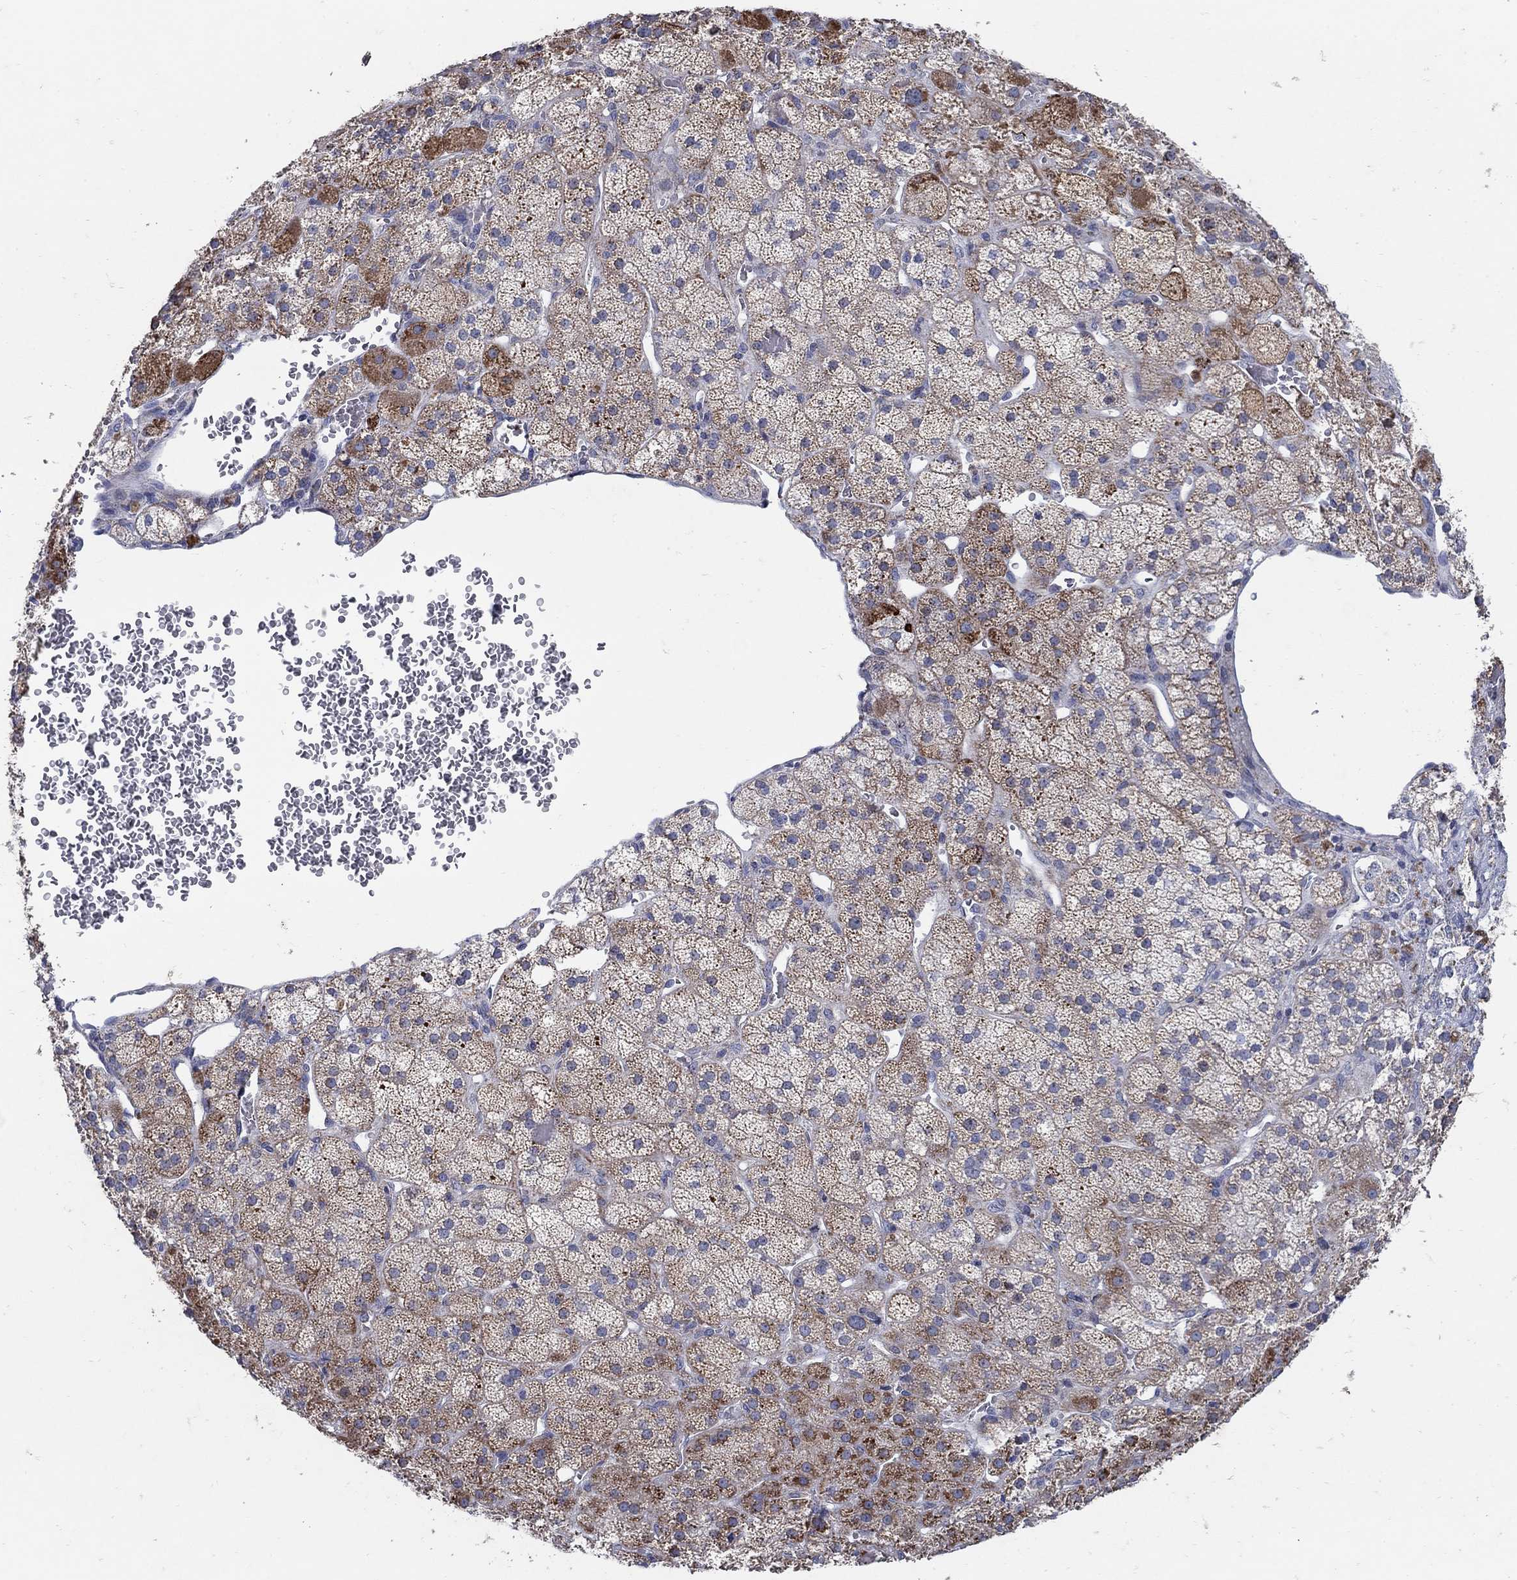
{"staining": {"intensity": "strong", "quantity": "<25%", "location": "cytoplasmic/membranous"}, "tissue": "adrenal gland", "cell_type": "Glandular cells", "image_type": "normal", "snomed": [{"axis": "morphology", "description": "Normal tissue, NOS"}, {"axis": "topography", "description": "Adrenal gland"}], "caption": "Protein expression analysis of unremarkable adrenal gland reveals strong cytoplasmic/membranous staining in about <25% of glandular cells.", "gene": "HMX2", "patient": {"sex": "male", "age": 57}}